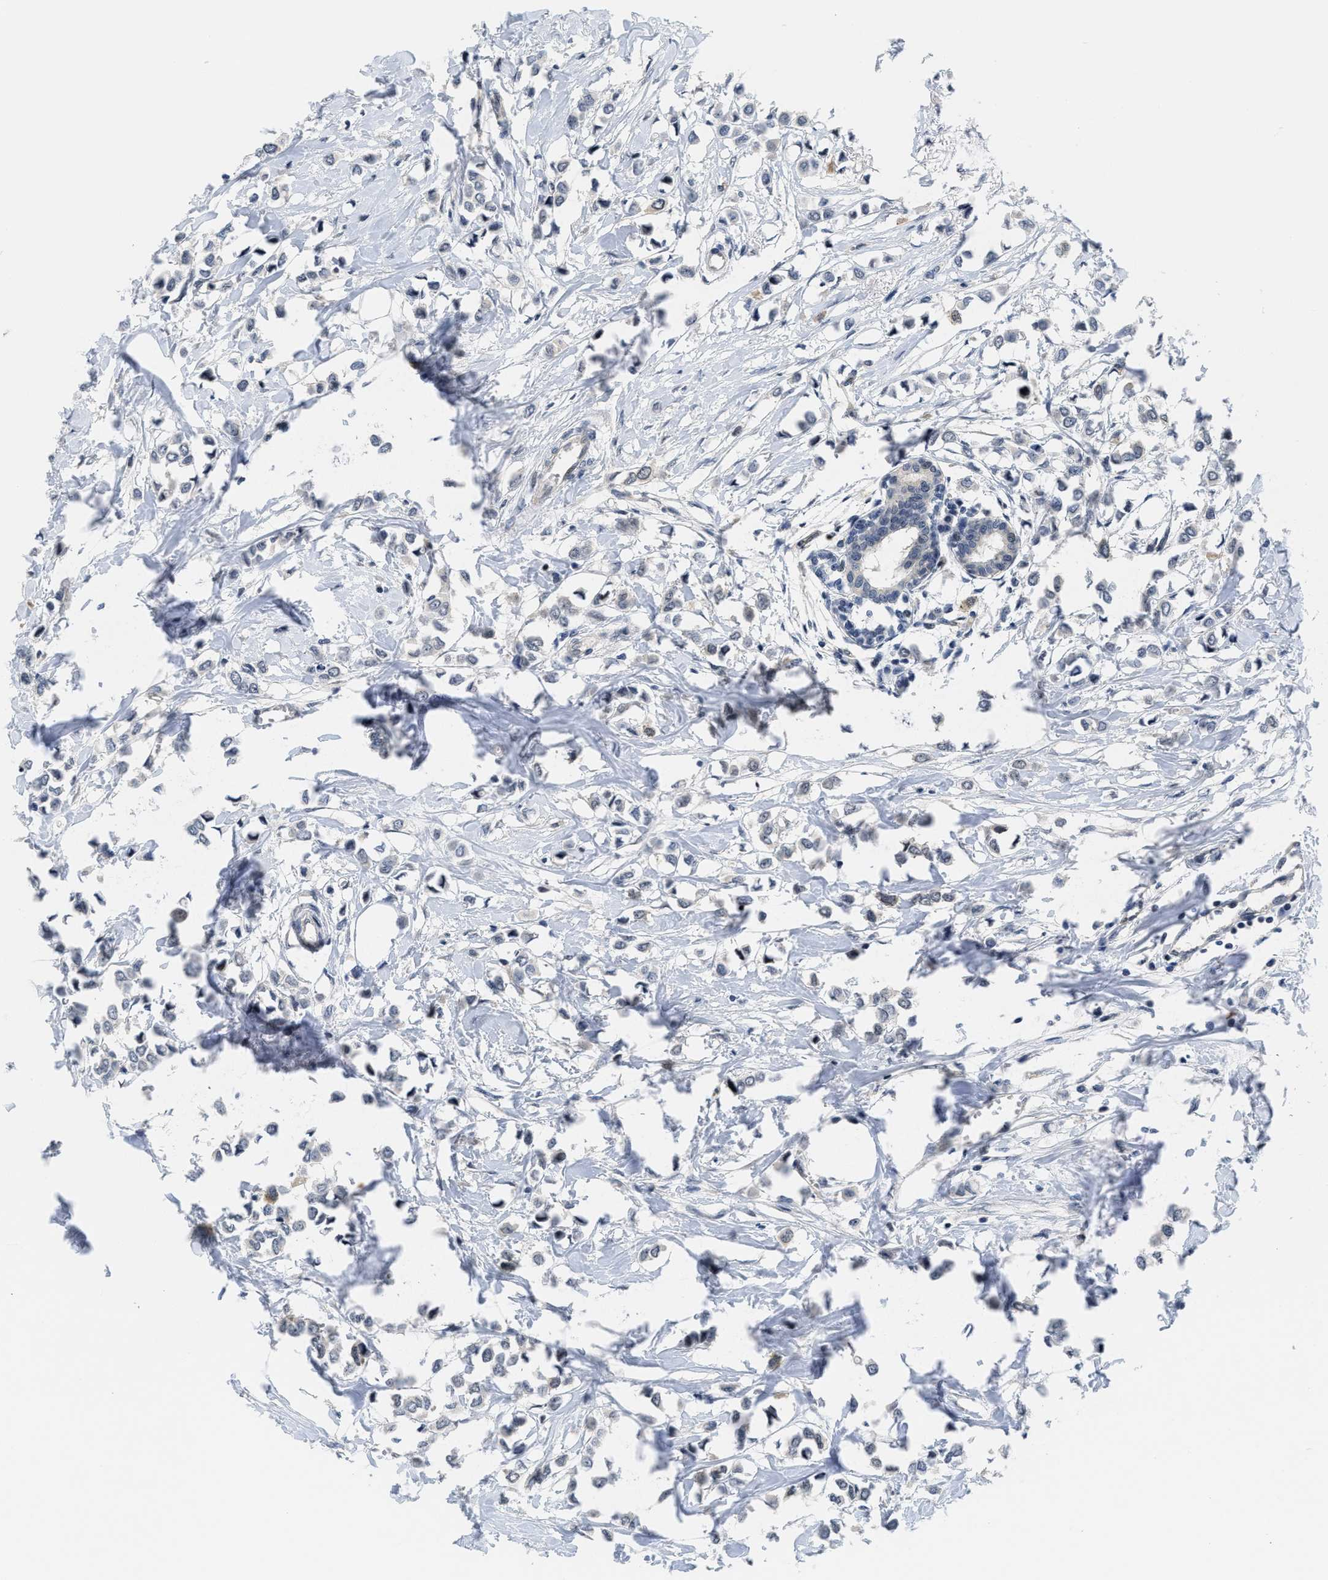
{"staining": {"intensity": "negative", "quantity": "none", "location": "none"}, "tissue": "breast cancer", "cell_type": "Tumor cells", "image_type": "cancer", "snomed": [{"axis": "morphology", "description": "Lobular carcinoma"}, {"axis": "topography", "description": "Breast"}], "caption": "Breast cancer stained for a protein using immunohistochemistry exhibits no positivity tumor cells.", "gene": "HIF1A", "patient": {"sex": "female", "age": 51}}